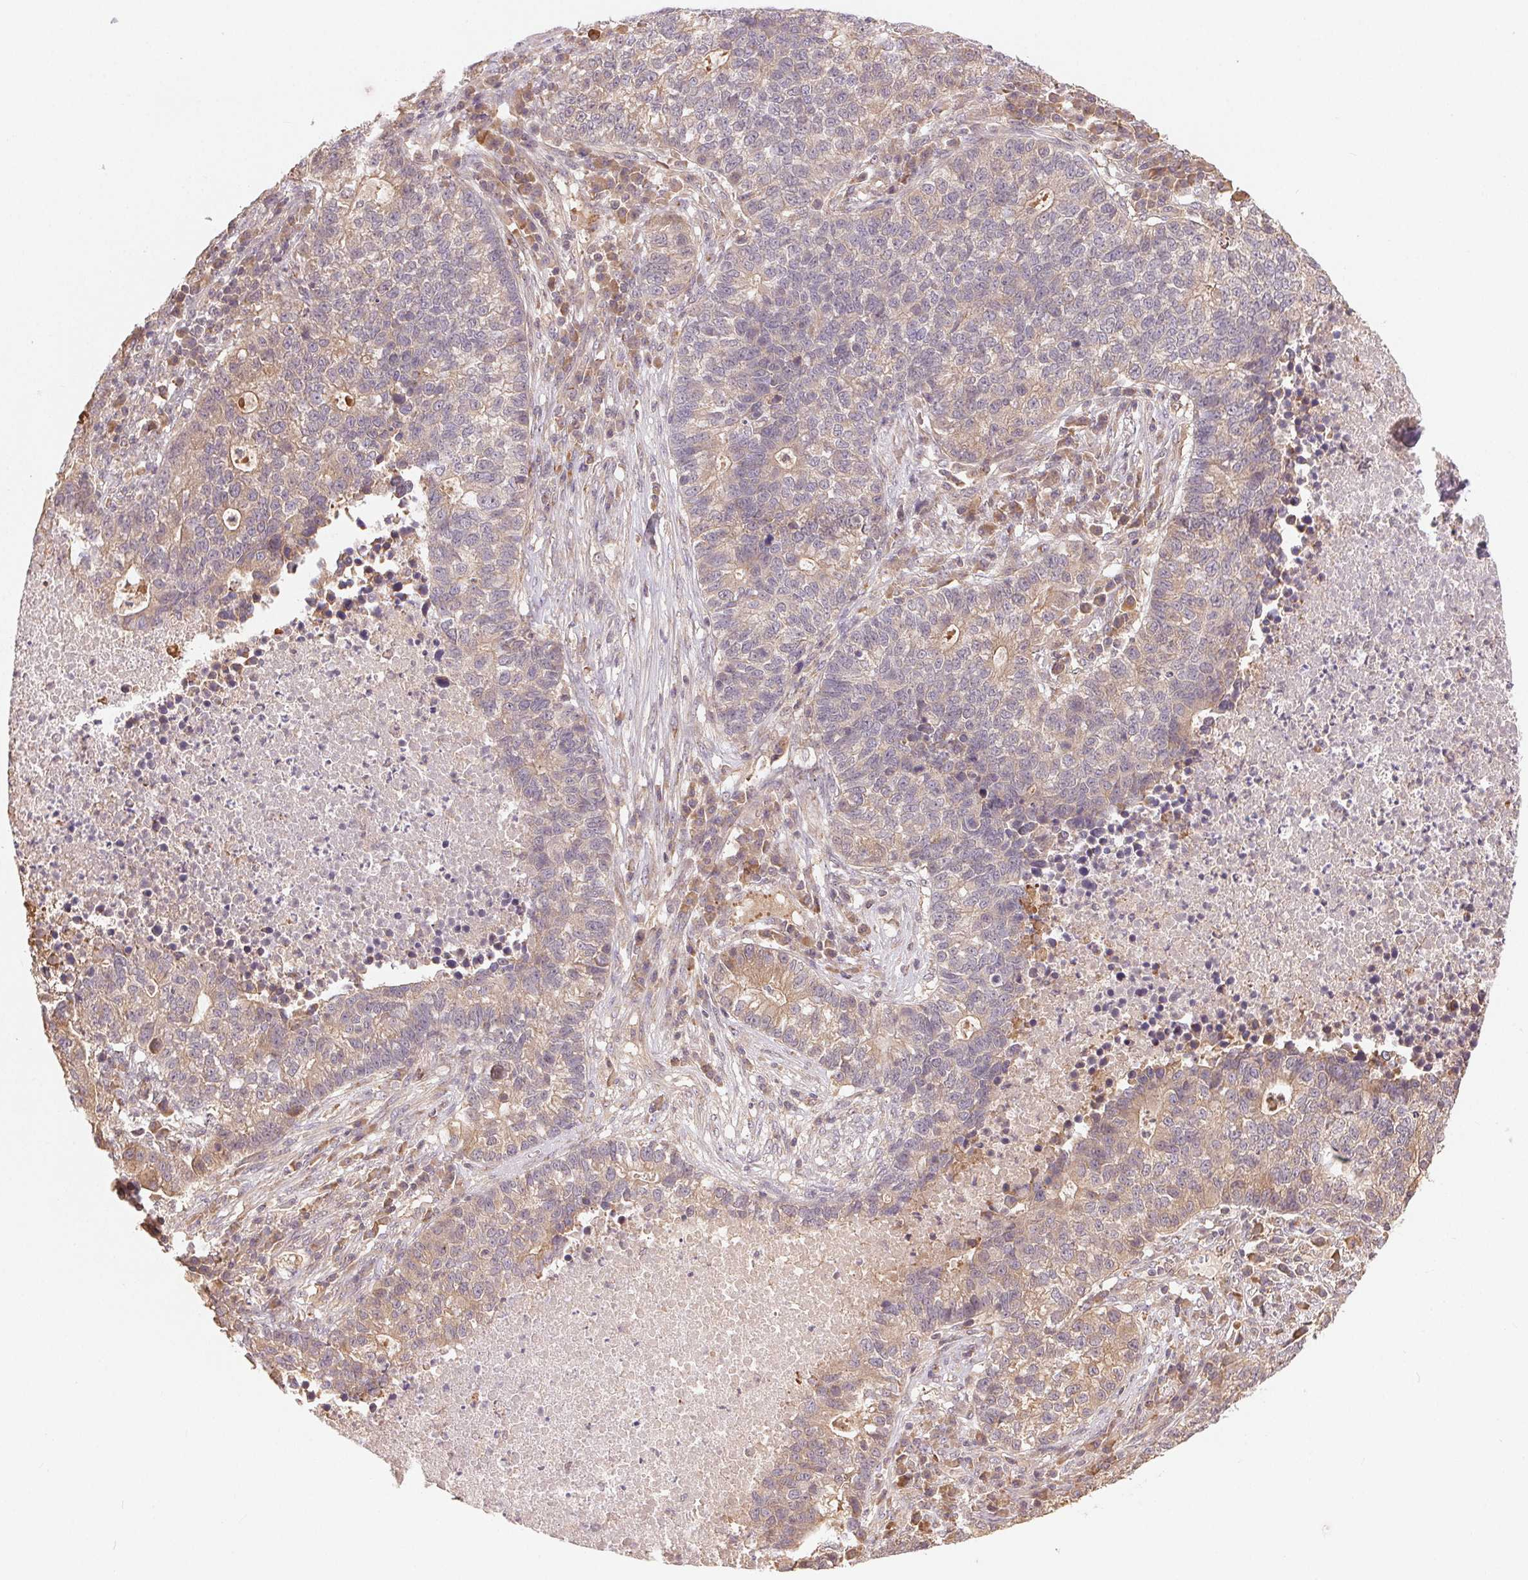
{"staining": {"intensity": "weak", "quantity": "25%-75%", "location": "cytoplasmic/membranous"}, "tissue": "lung cancer", "cell_type": "Tumor cells", "image_type": "cancer", "snomed": [{"axis": "morphology", "description": "Adenocarcinoma, NOS"}, {"axis": "topography", "description": "Lung"}], "caption": "IHC staining of lung adenocarcinoma, which reveals low levels of weak cytoplasmic/membranous positivity in about 25%-75% of tumor cells indicating weak cytoplasmic/membranous protein expression. The staining was performed using DAB (3,3'-diaminobenzidine) (brown) for protein detection and nuclei were counterstained in hematoxylin (blue).", "gene": "MAPKAPK2", "patient": {"sex": "male", "age": 57}}